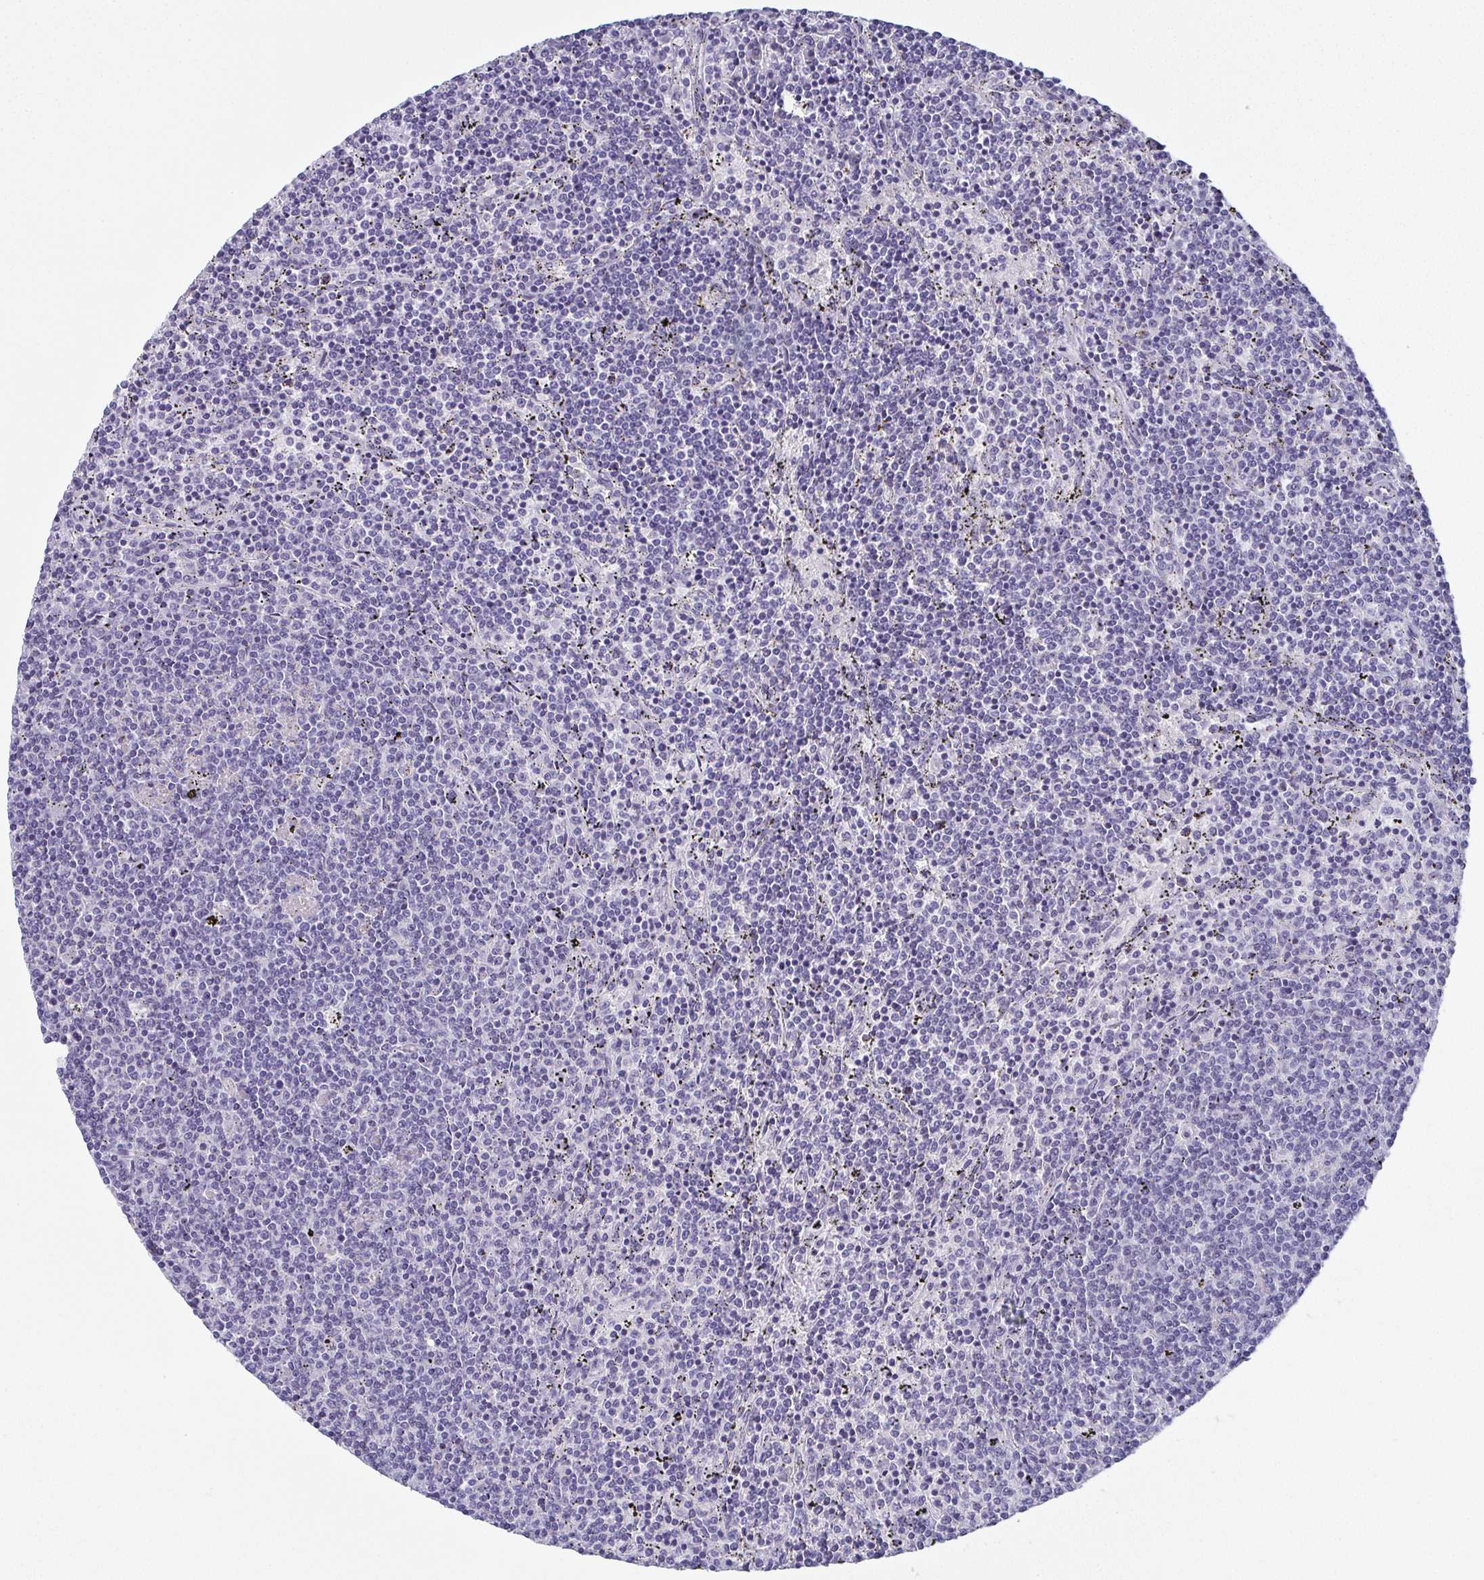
{"staining": {"intensity": "negative", "quantity": "none", "location": "none"}, "tissue": "lymphoma", "cell_type": "Tumor cells", "image_type": "cancer", "snomed": [{"axis": "morphology", "description": "Malignant lymphoma, non-Hodgkin's type, Low grade"}, {"axis": "topography", "description": "Spleen"}], "caption": "Immunohistochemistry (IHC) of lymphoma exhibits no staining in tumor cells.", "gene": "SLC36A2", "patient": {"sex": "female", "age": 50}}